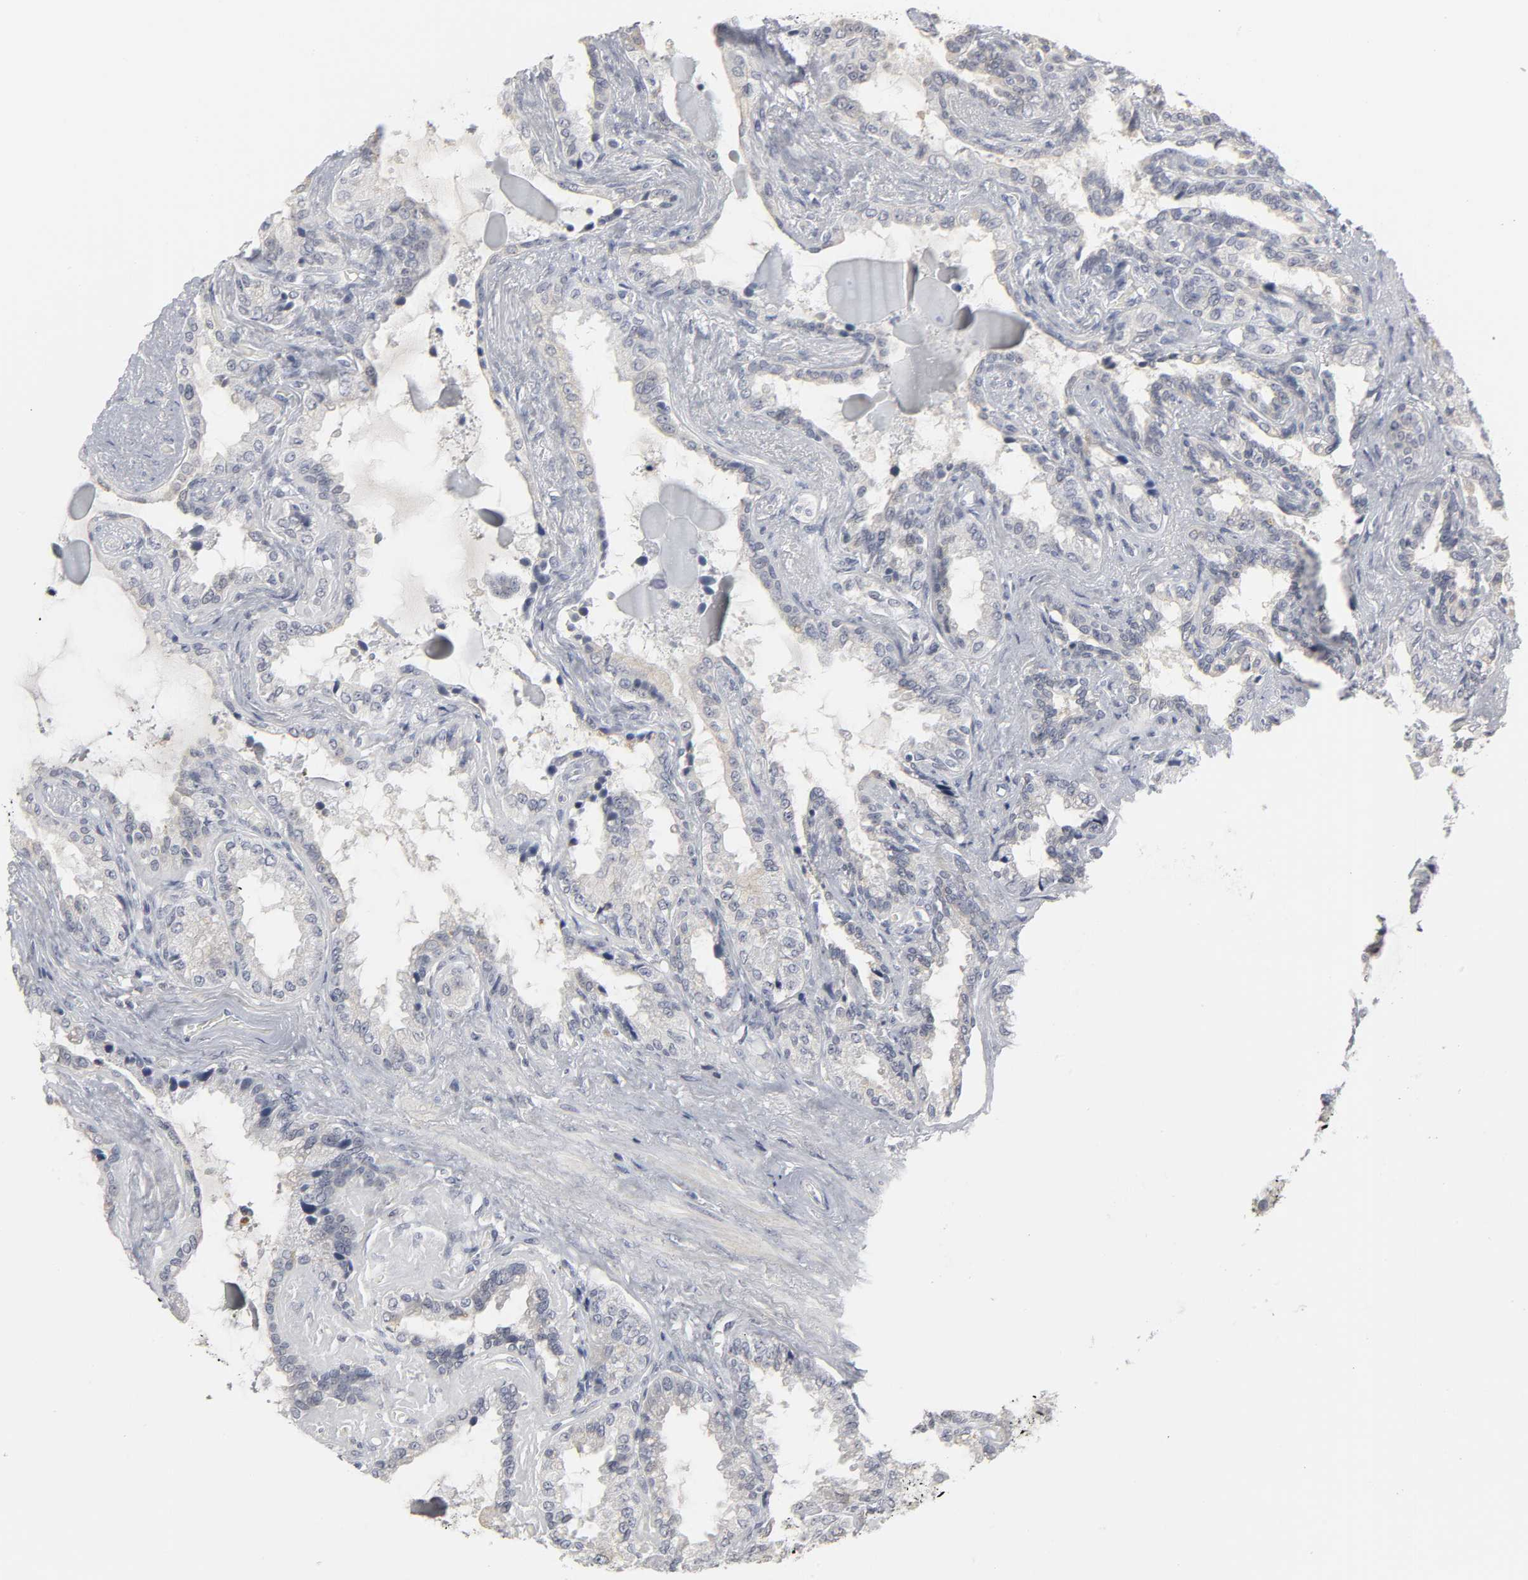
{"staining": {"intensity": "negative", "quantity": "none", "location": "none"}, "tissue": "seminal vesicle", "cell_type": "Glandular cells", "image_type": "normal", "snomed": [{"axis": "morphology", "description": "Normal tissue, NOS"}, {"axis": "morphology", "description": "Inflammation, NOS"}, {"axis": "topography", "description": "Urinary bladder"}, {"axis": "topography", "description": "Prostate"}, {"axis": "topography", "description": "Seminal veicle"}], "caption": "IHC of unremarkable human seminal vesicle reveals no positivity in glandular cells.", "gene": "TCAP", "patient": {"sex": "male", "age": 82}}